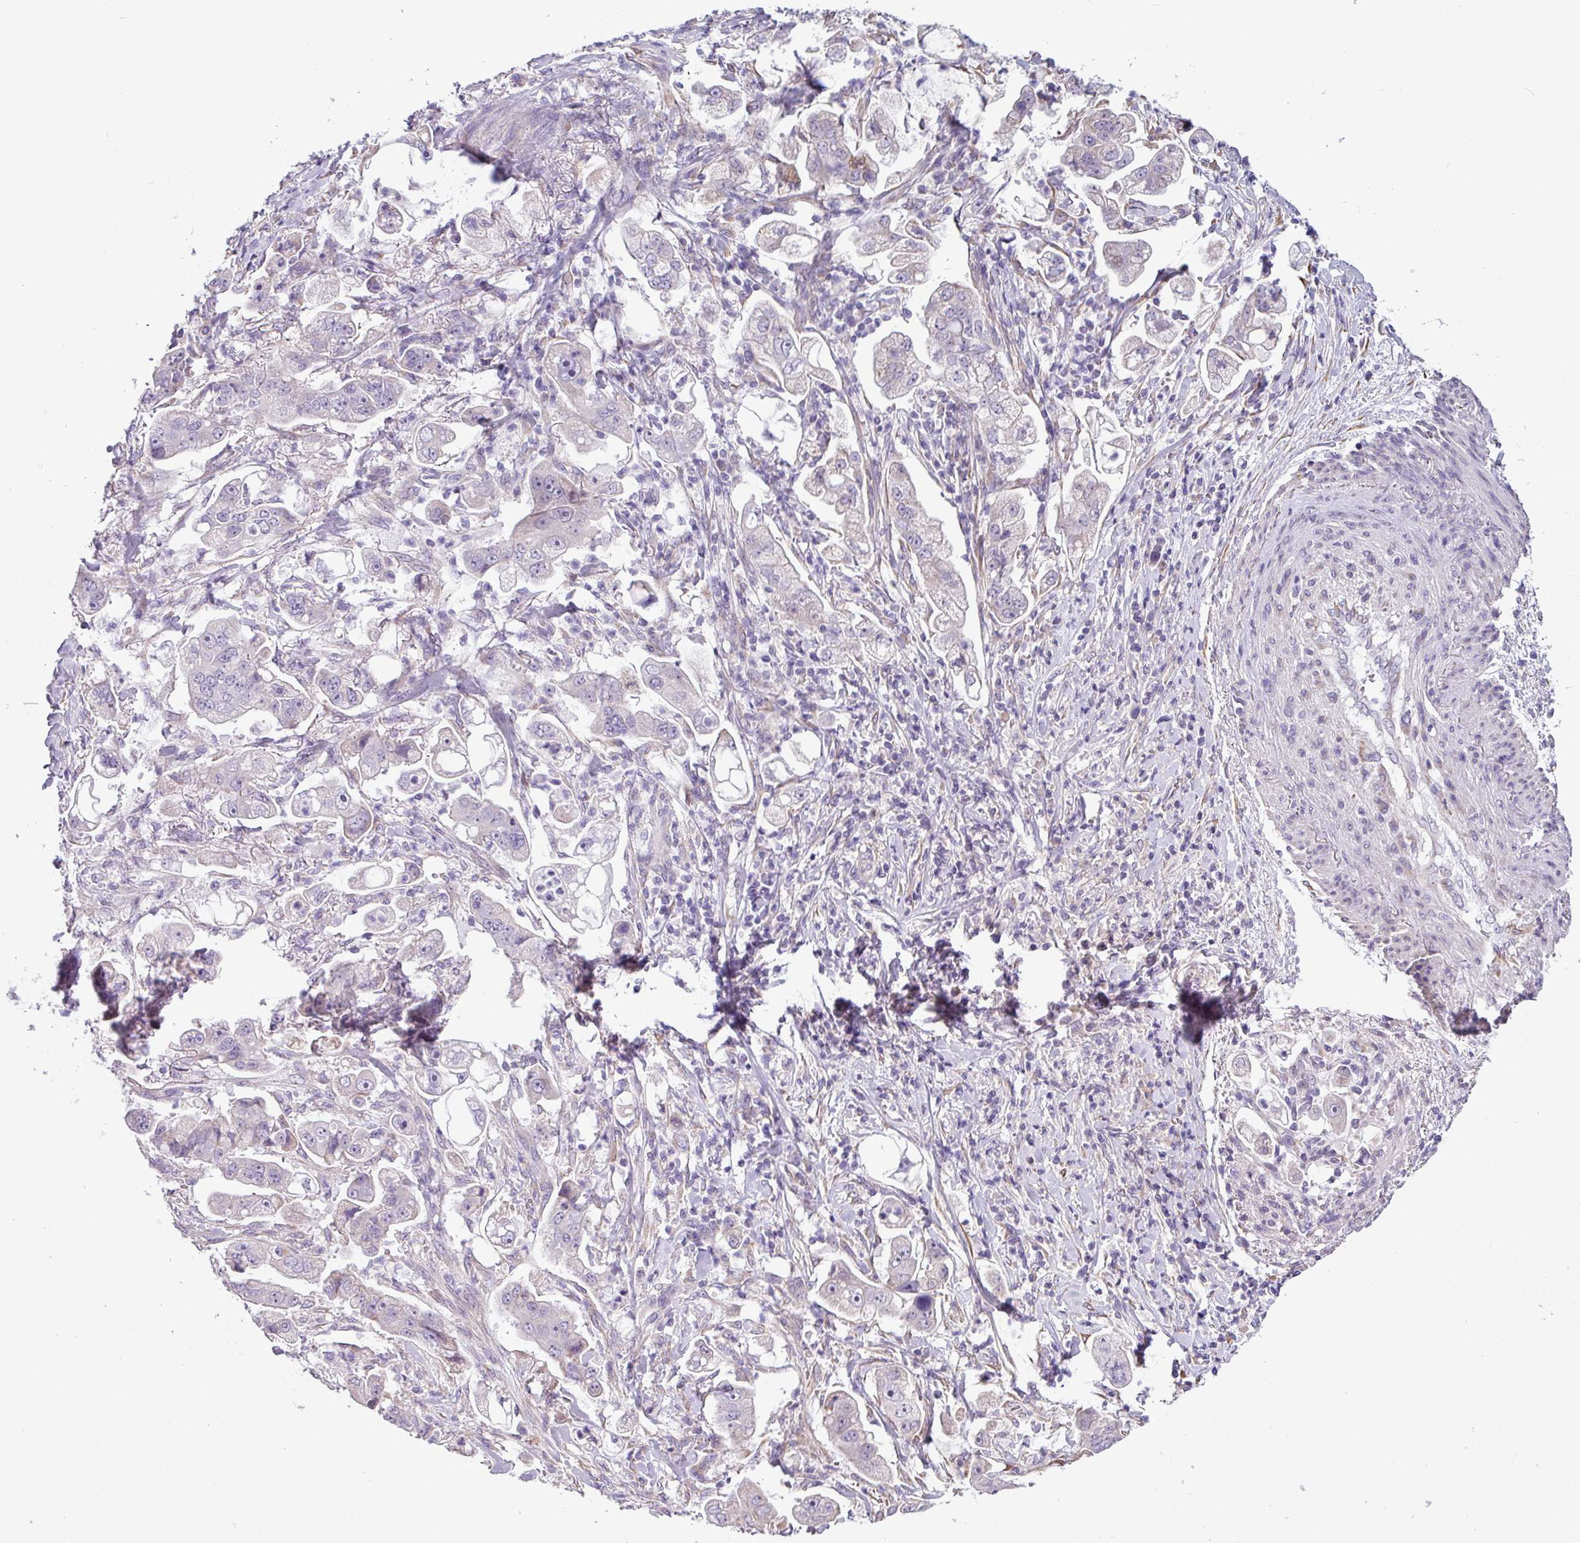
{"staining": {"intensity": "negative", "quantity": "none", "location": "none"}, "tissue": "stomach cancer", "cell_type": "Tumor cells", "image_type": "cancer", "snomed": [{"axis": "morphology", "description": "Adenocarcinoma, NOS"}, {"axis": "topography", "description": "Stomach"}], "caption": "Immunohistochemical staining of human stomach adenocarcinoma displays no significant staining in tumor cells.", "gene": "IRGC", "patient": {"sex": "male", "age": 62}}